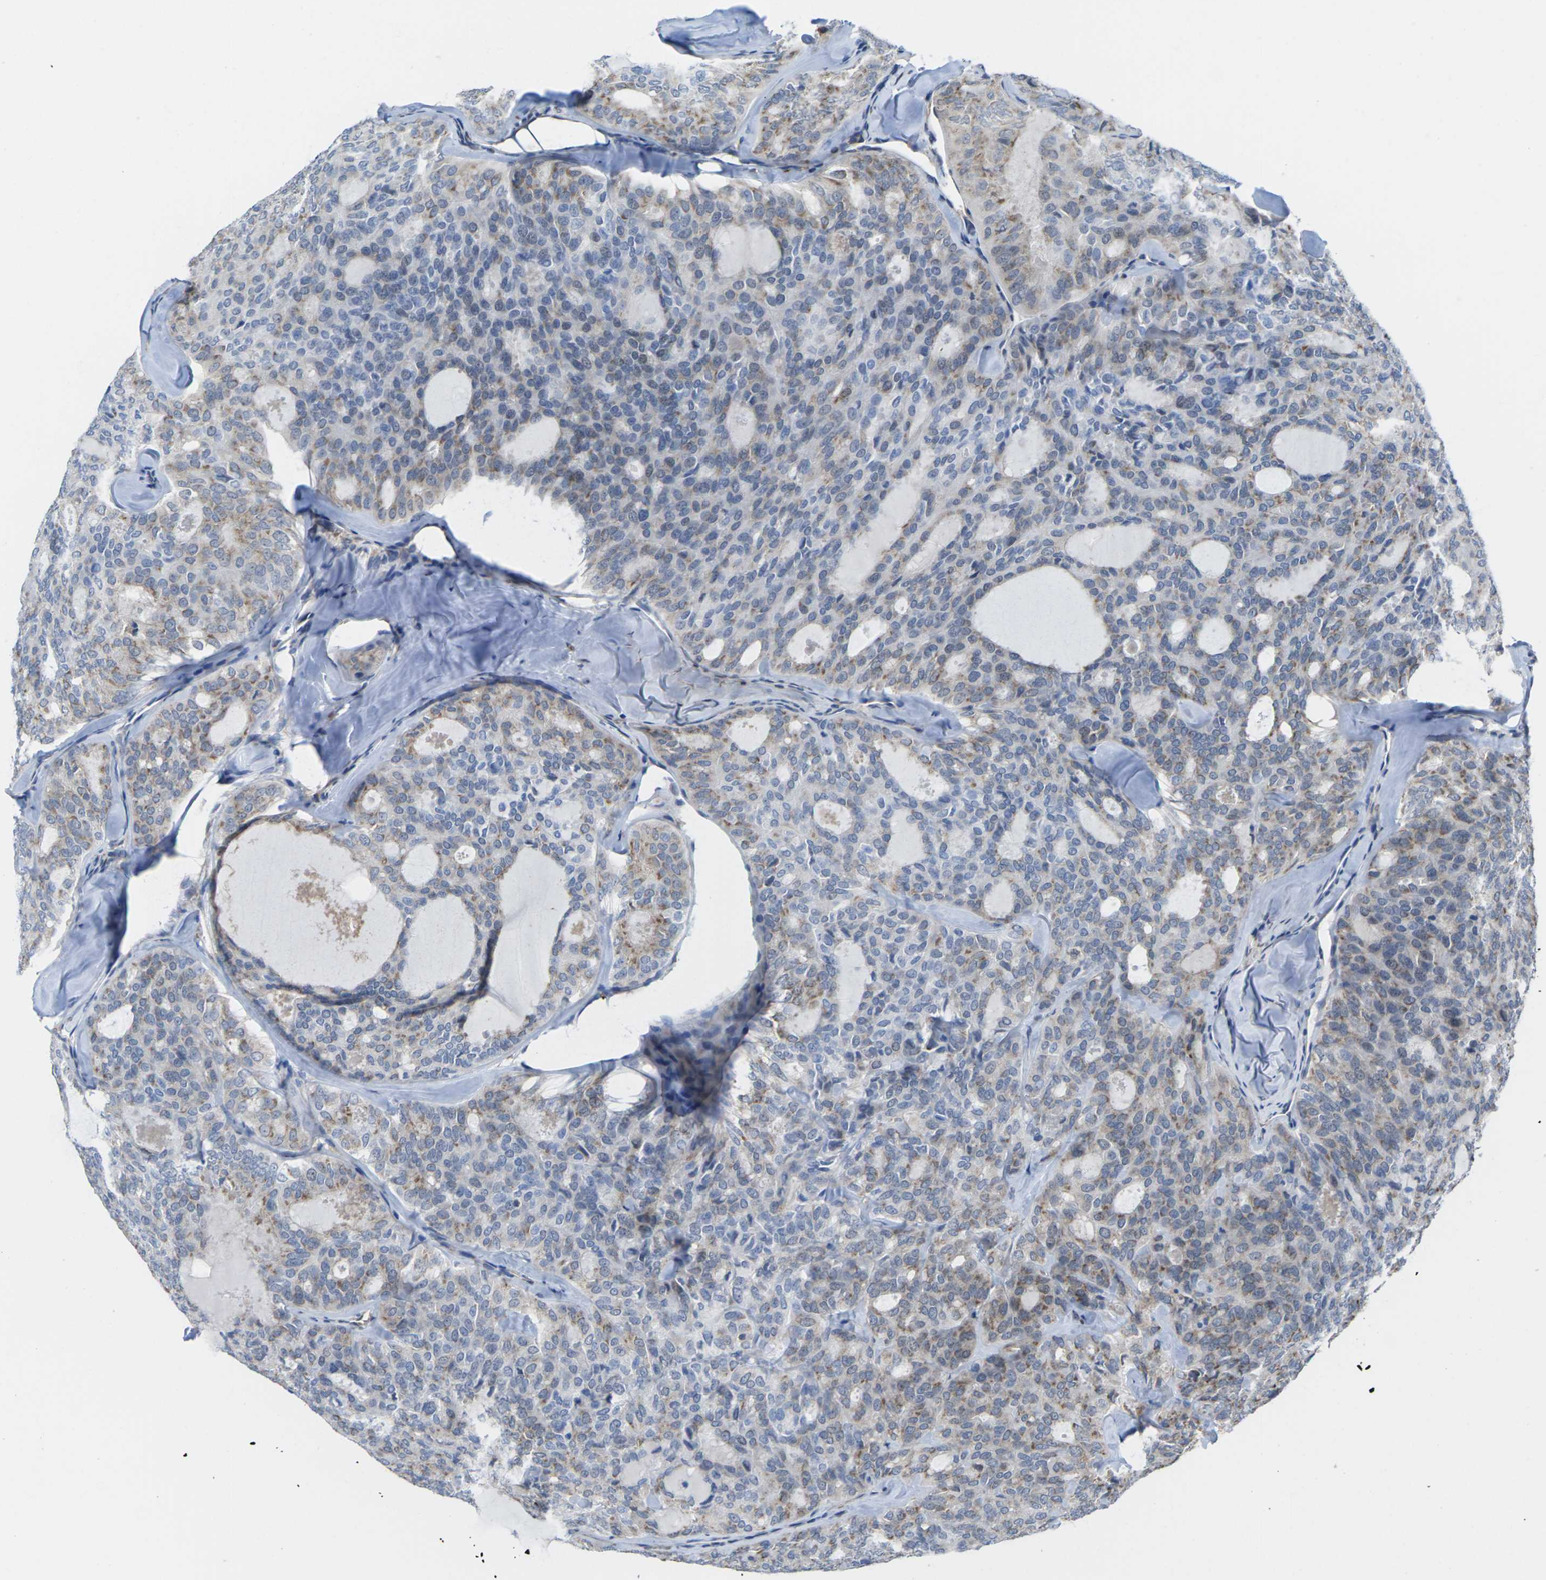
{"staining": {"intensity": "weak", "quantity": "<25%", "location": "cytoplasmic/membranous"}, "tissue": "thyroid cancer", "cell_type": "Tumor cells", "image_type": "cancer", "snomed": [{"axis": "morphology", "description": "Follicular adenoma carcinoma, NOS"}, {"axis": "topography", "description": "Thyroid gland"}], "caption": "Immunohistochemistry (IHC) micrograph of thyroid follicular adenoma carcinoma stained for a protein (brown), which shows no positivity in tumor cells.", "gene": "PDZK1IP1", "patient": {"sex": "male", "age": 75}}